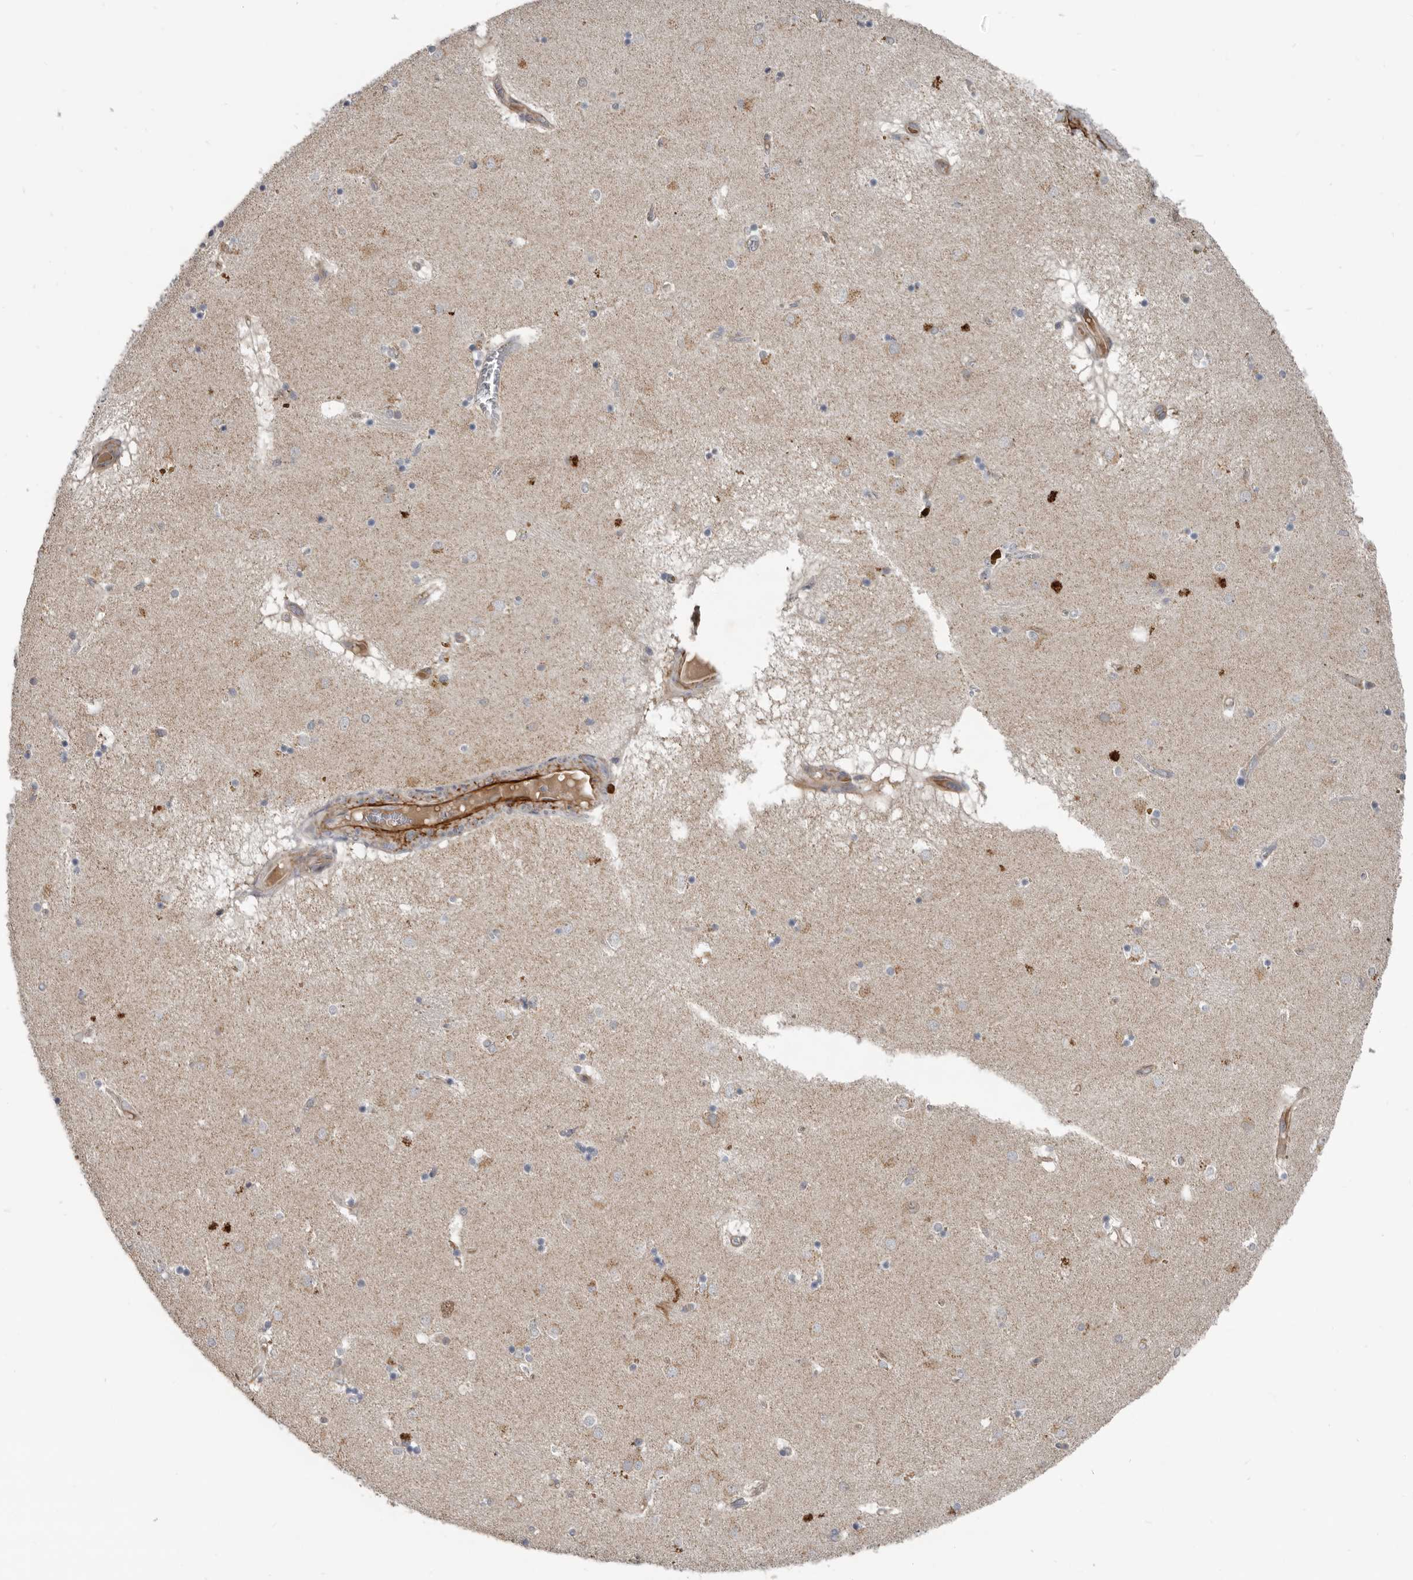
{"staining": {"intensity": "moderate", "quantity": "<25%", "location": "cytoplasmic/membranous"}, "tissue": "caudate", "cell_type": "Glial cells", "image_type": "normal", "snomed": [{"axis": "morphology", "description": "Normal tissue, NOS"}, {"axis": "topography", "description": "Lateral ventricle wall"}], "caption": "Immunohistochemical staining of normal caudate displays low levels of moderate cytoplasmic/membranous expression in approximately <25% of glial cells. The protein is shown in brown color, while the nuclei are stained blue.", "gene": "C1orf216", "patient": {"sex": "male", "age": 70}}